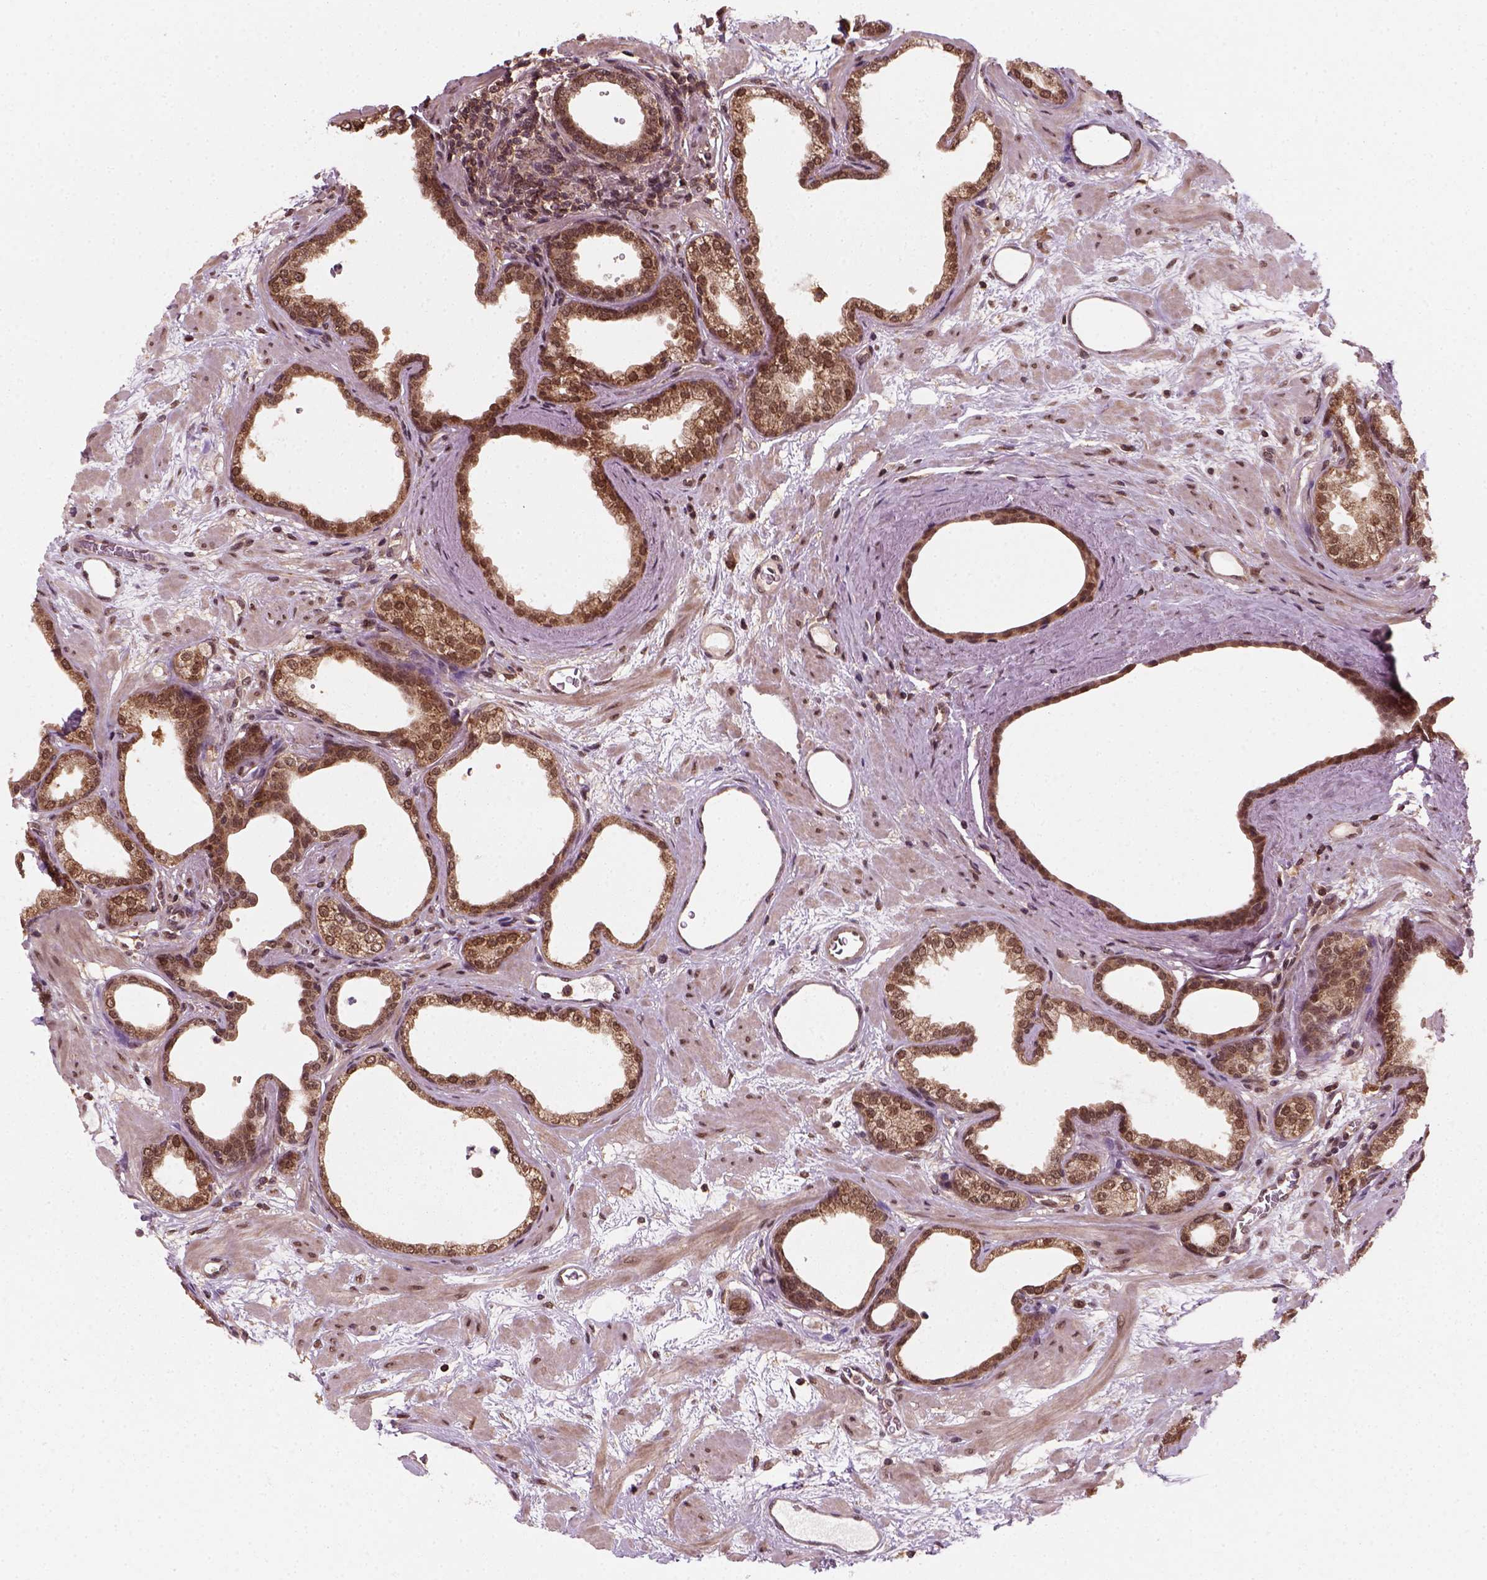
{"staining": {"intensity": "moderate", "quantity": ">75%", "location": "cytoplasmic/membranous,nuclear"}, "tissue": "prostate", "cell_type": "Glandular cells", "image_type": "normal", "snomed": [{"axis": "morphology", "description": "Normal tissue, NOS"}, {"axis": "topography", "description": "Prostate"}], "caption": "Immunohistochemical staining of unremarkable prostate reveals medium levels of moderate cytoplasmic/membranous,nuclear positivity in about >75% of glandular cells.", "gene": "NUDT9", "patient": {"sex": "male", "age": 37}}